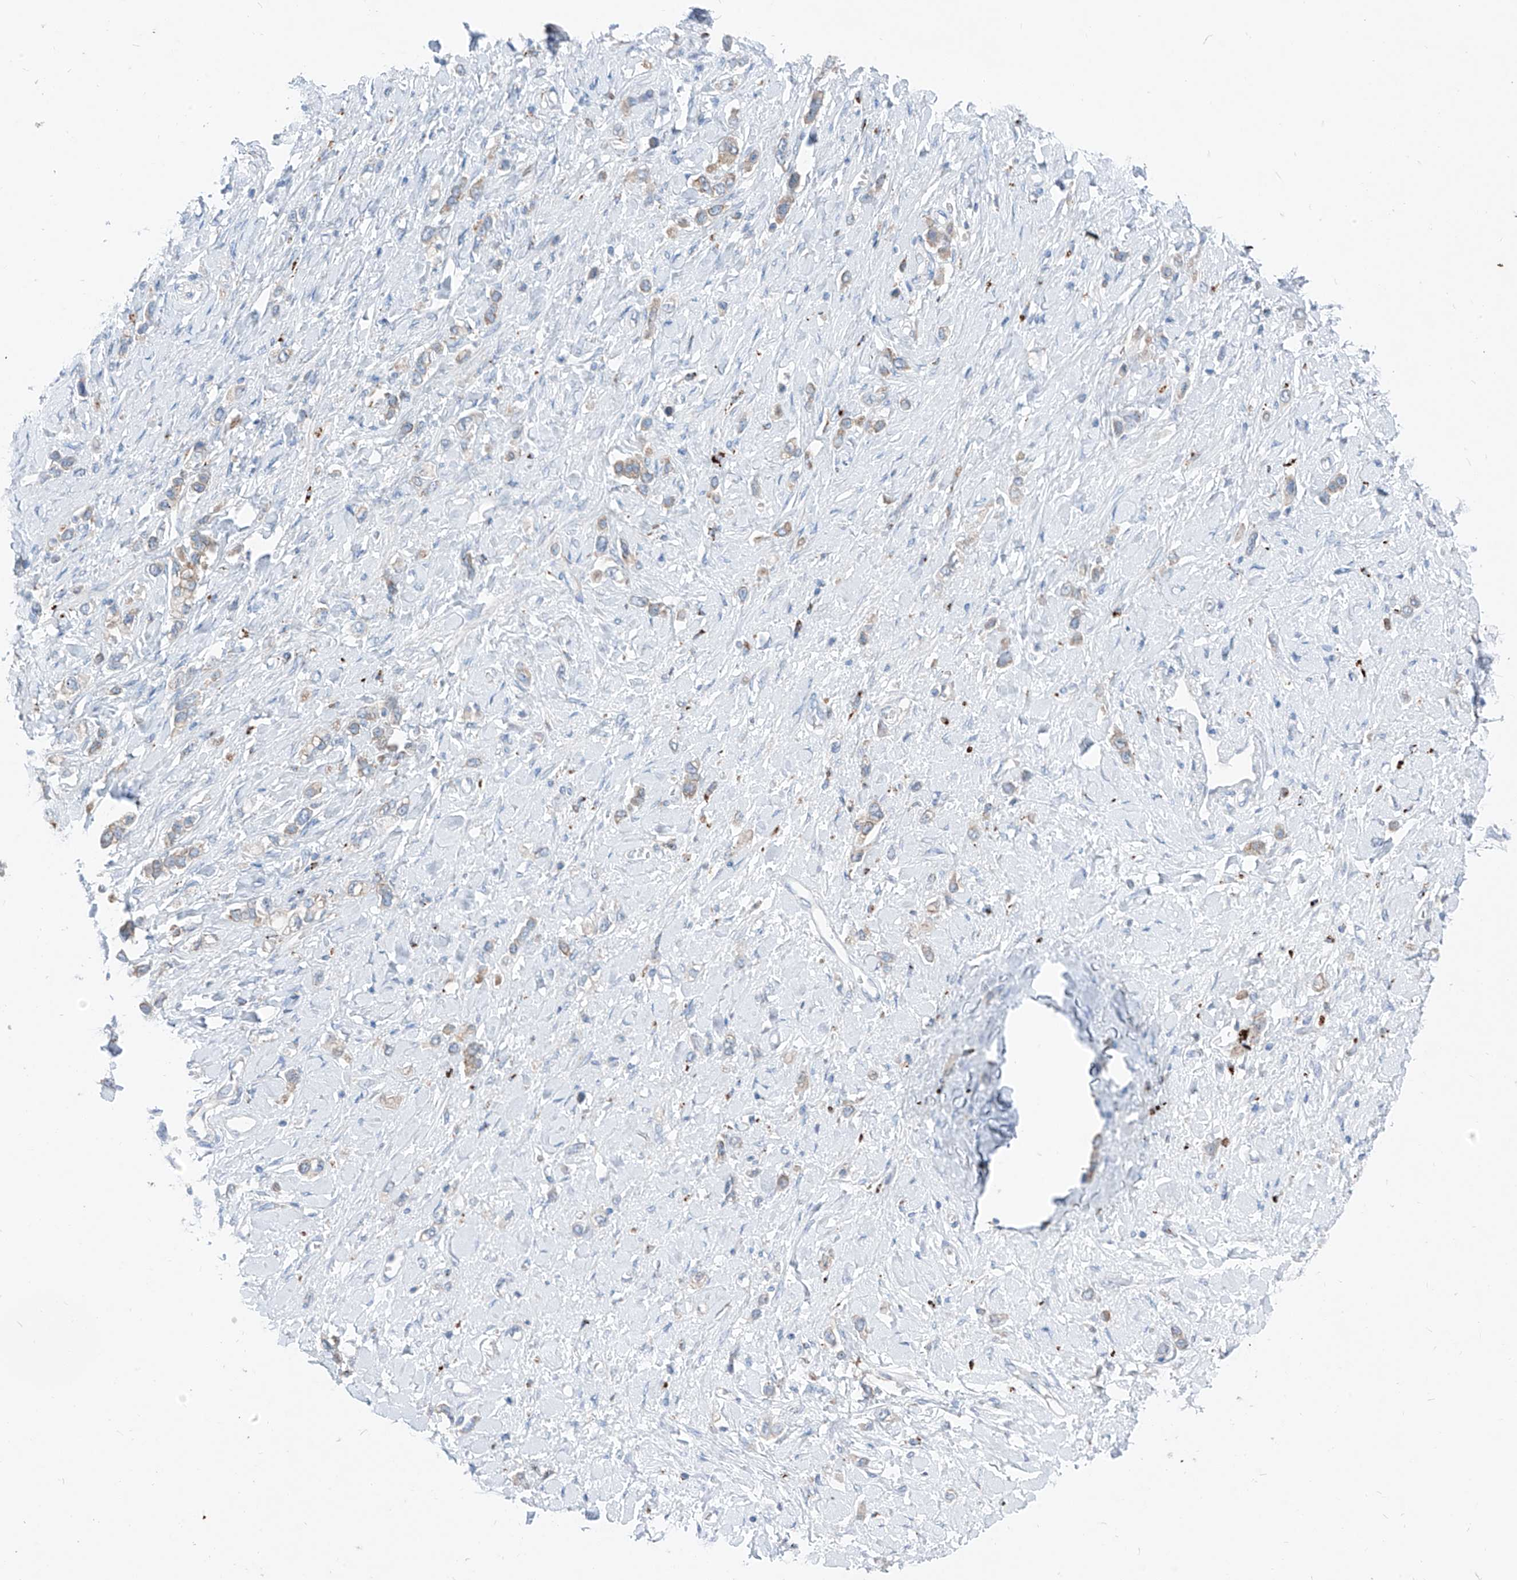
{"staining": {"intensity": "weak", "quantity": ">75%", "location": "cytoplasmic/membranous"}, "tissue": "stomach cancer", "cell_type": "Tumor cells", "image_type": "cancer", "snomed": [{"axis": "morphology", "description": "Normal tissue, NOS"}, {"axis": "morphology", "description": "Adenocarcinoma, NOS"}, {"axis": "topography", "description": "Stomach, upper"}, {"axis": "topography", "description": "Stomach"}], "caption": "Immunohistochemistry (IHC) histopathology image of neoplastic tissue: human stomach cancer stained using immunohistochemistry reveals low levels of weak protein expression localized specifically in the cytoplasmic/membranous of tumor cells, appearing as a cytoplasmic/membranous brown color.", "gene": "GPR137C", "patient": {"sex": "female", "age": 65}}